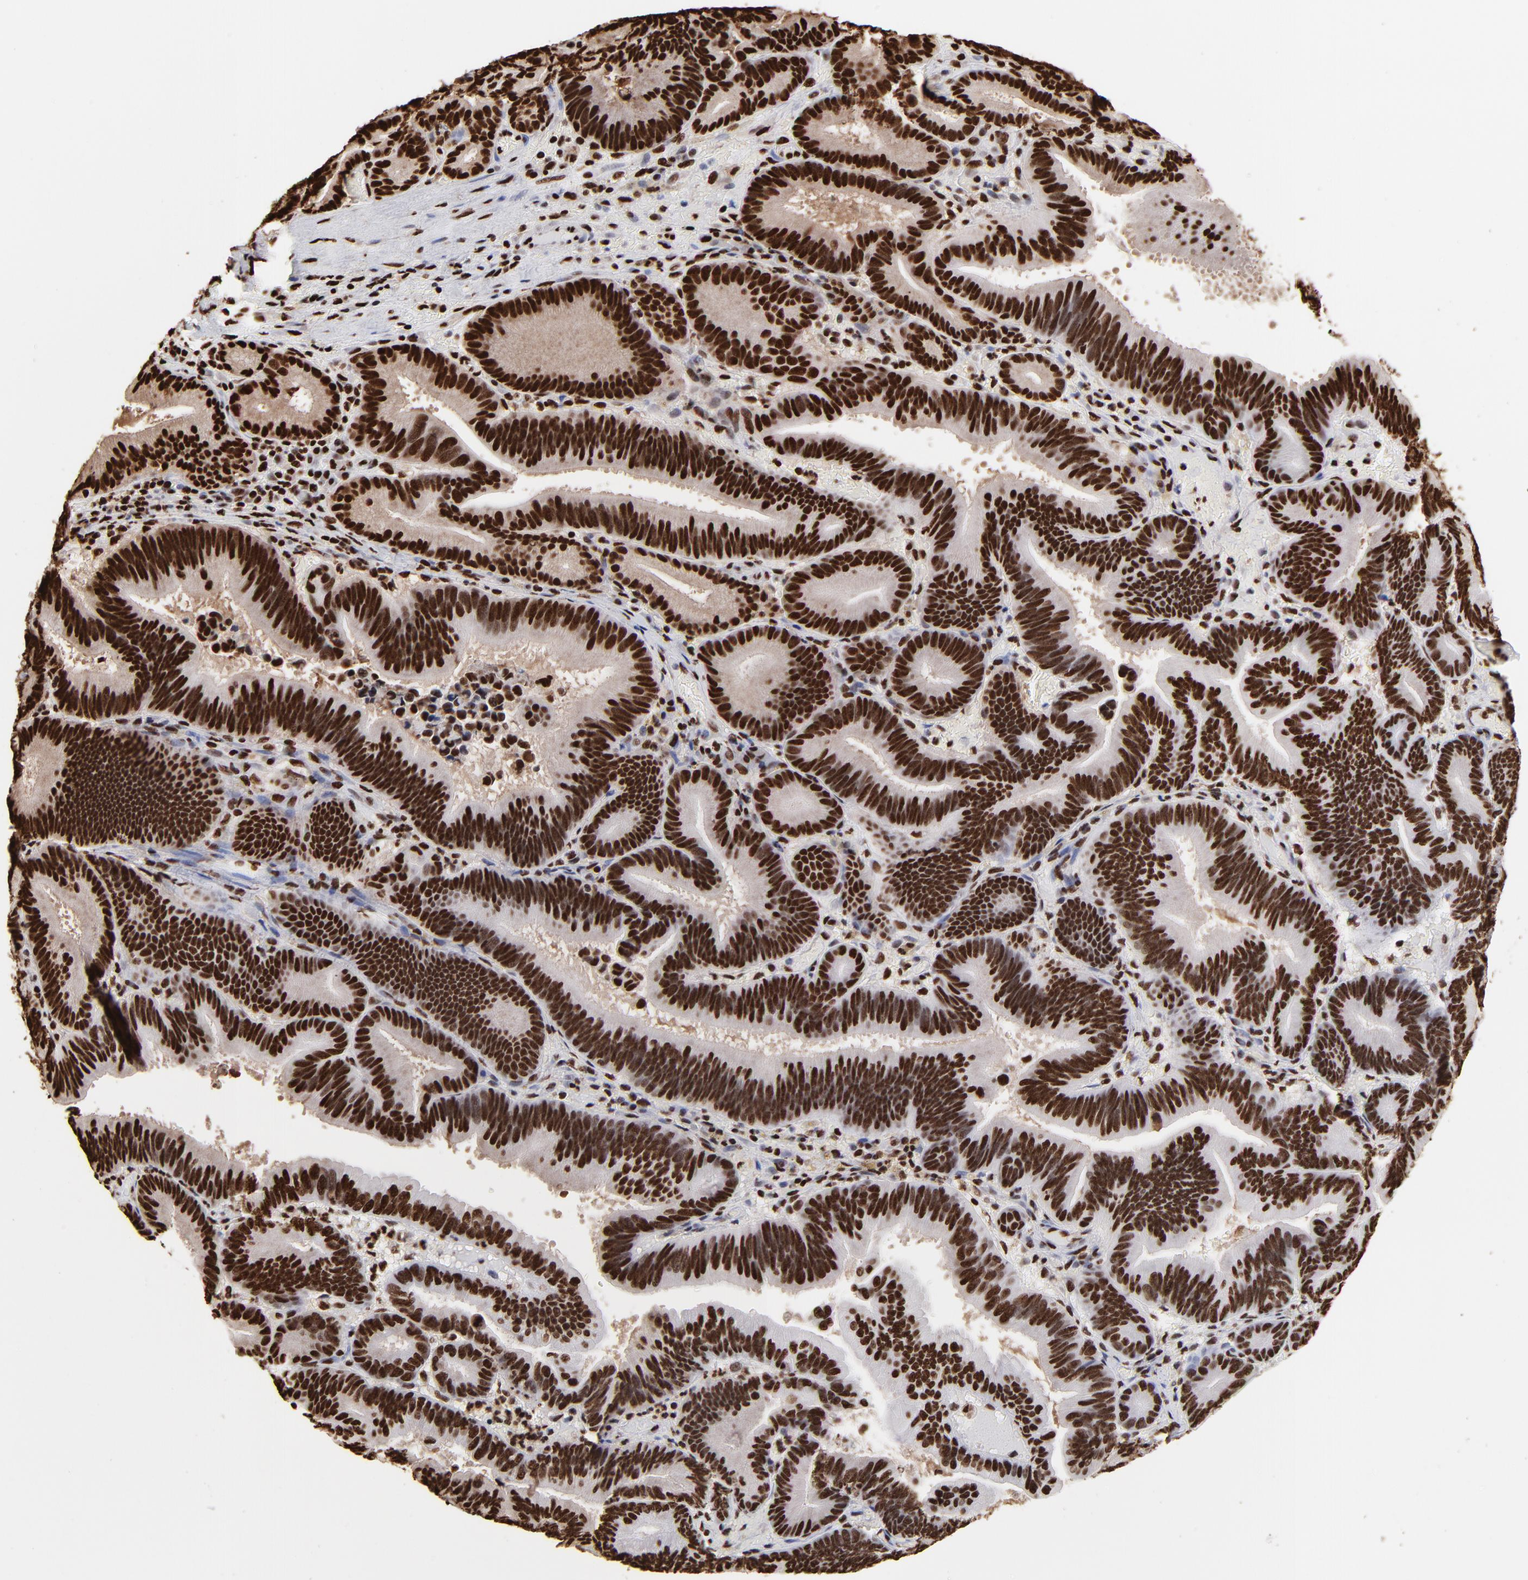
{"staining": {"intensity": "strong", "quantity": ">75%", "location": "cytoplasmic/membranous,nuclear"}, "tissue": "pancreatic cancer", "cell_type": "Tumor cells", "image_type": "cancer", "snomed": [{"axis": "morphology", "description": "Adenocarcinoma, NOS"}, {"axis": "topography", "description": "Pancreas"}], "caption": "Immunohistochemical staining of adenocarcinoma (pancreatic) demonstrates strong cytoplasmic/membranous and nuclear protein expression in approximately >75% of tumor cells. (DAB (3,3'-diaminobenzidine) IHC, brown staining for protein, blue staining for nuclei).", "gene": "ZNF544", "patient": {"sex": "male", "age": 82}}